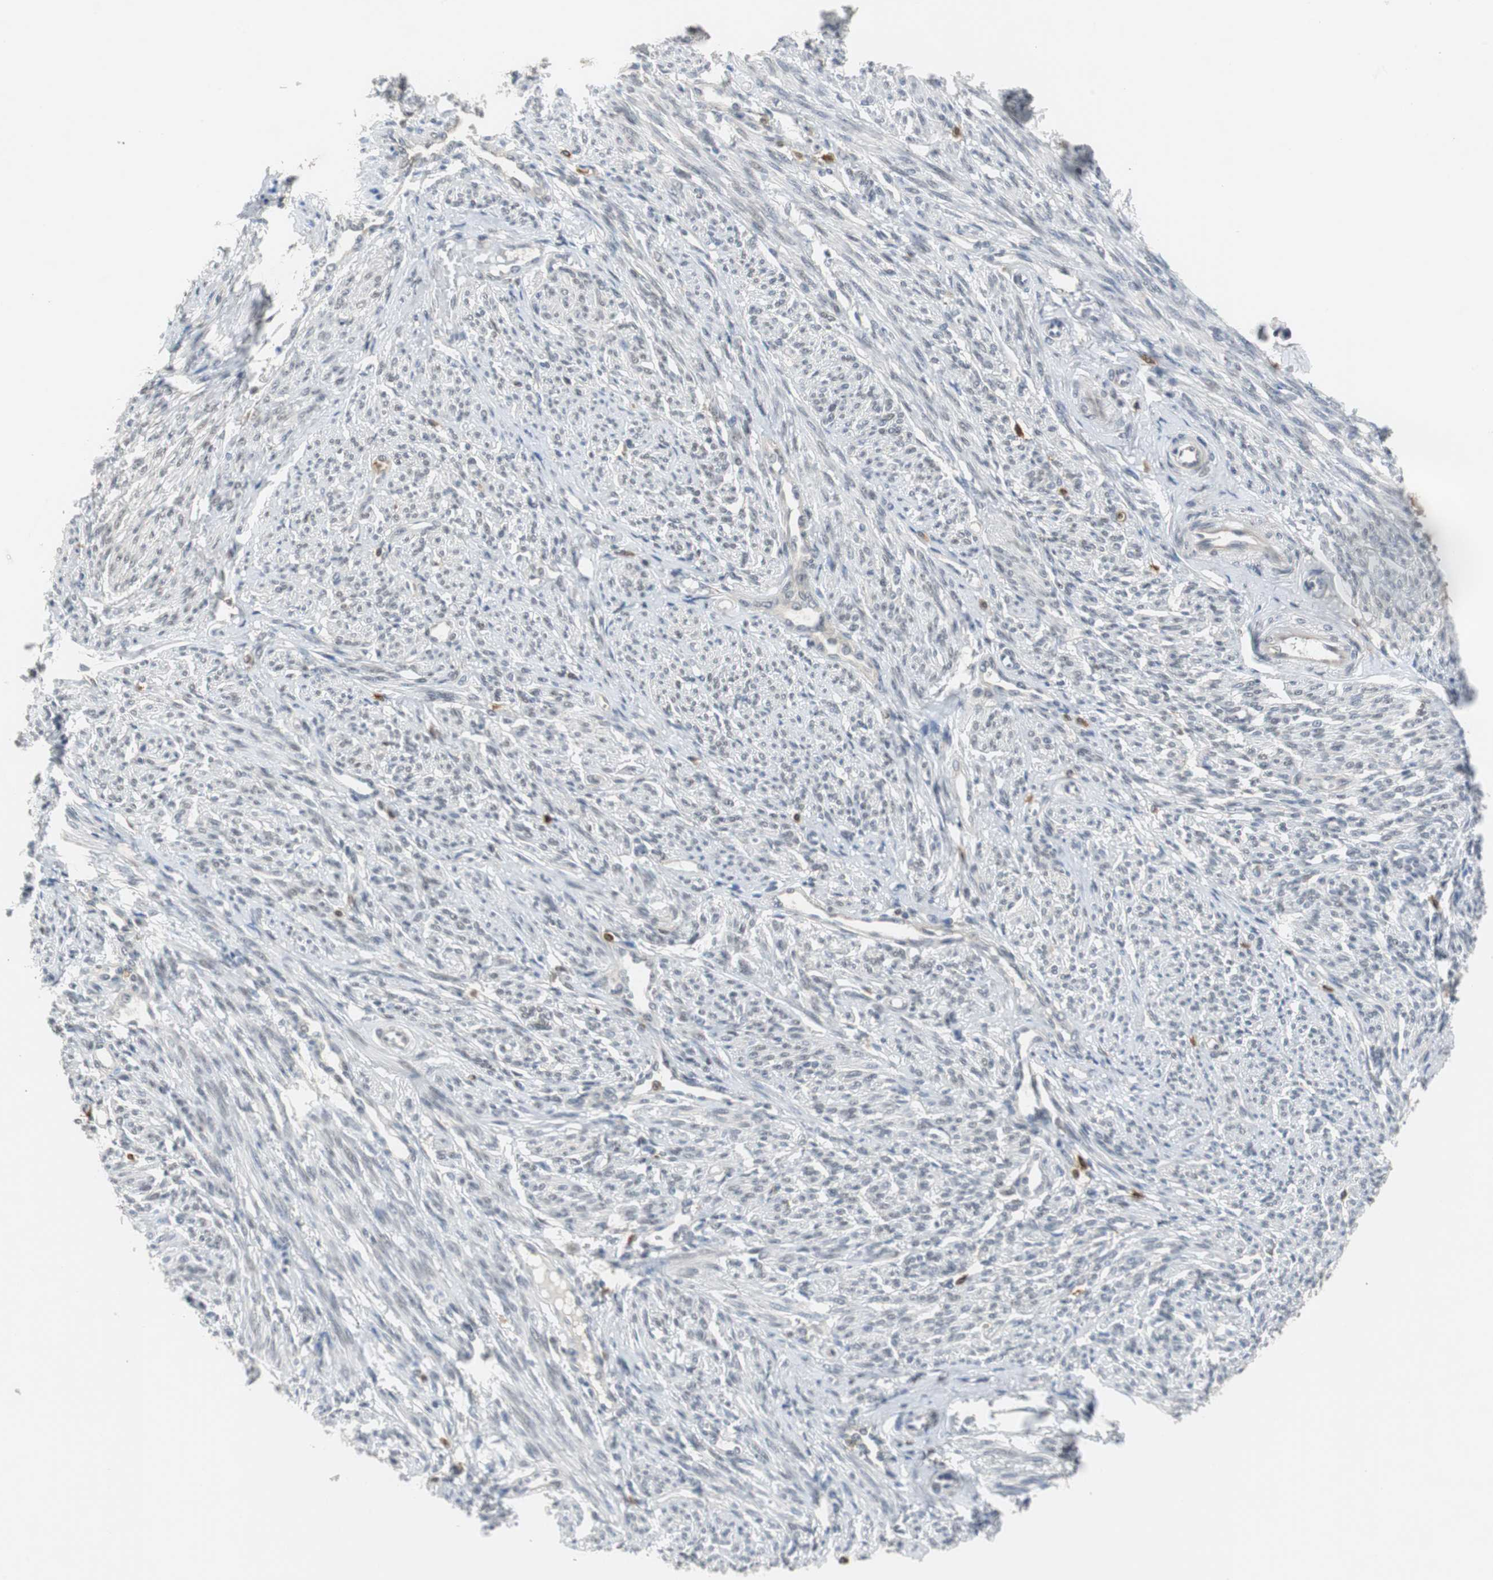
{"staining": {"intensity": "moderate", "quantity": "25%-75%", "location": "nuclear"}, "tissue": "smooth muscle", "cell_type": "Smooth muscle cells", "image_type": "normal", "snomed": [{"axis": "morphology", "description": "Normal tissue, NOS"}, {"axis": "topography", "description": "Smooth muscle"}], "caption": "A high-resolution histopathology image shows immunohistochemistry staining of normal smooth muscle, which displays moderate nuclear staining in about 25%-75% of smooth muscle cells.", "gene": "SIRT1", "patient": {"sex": "female", "age": 65}}